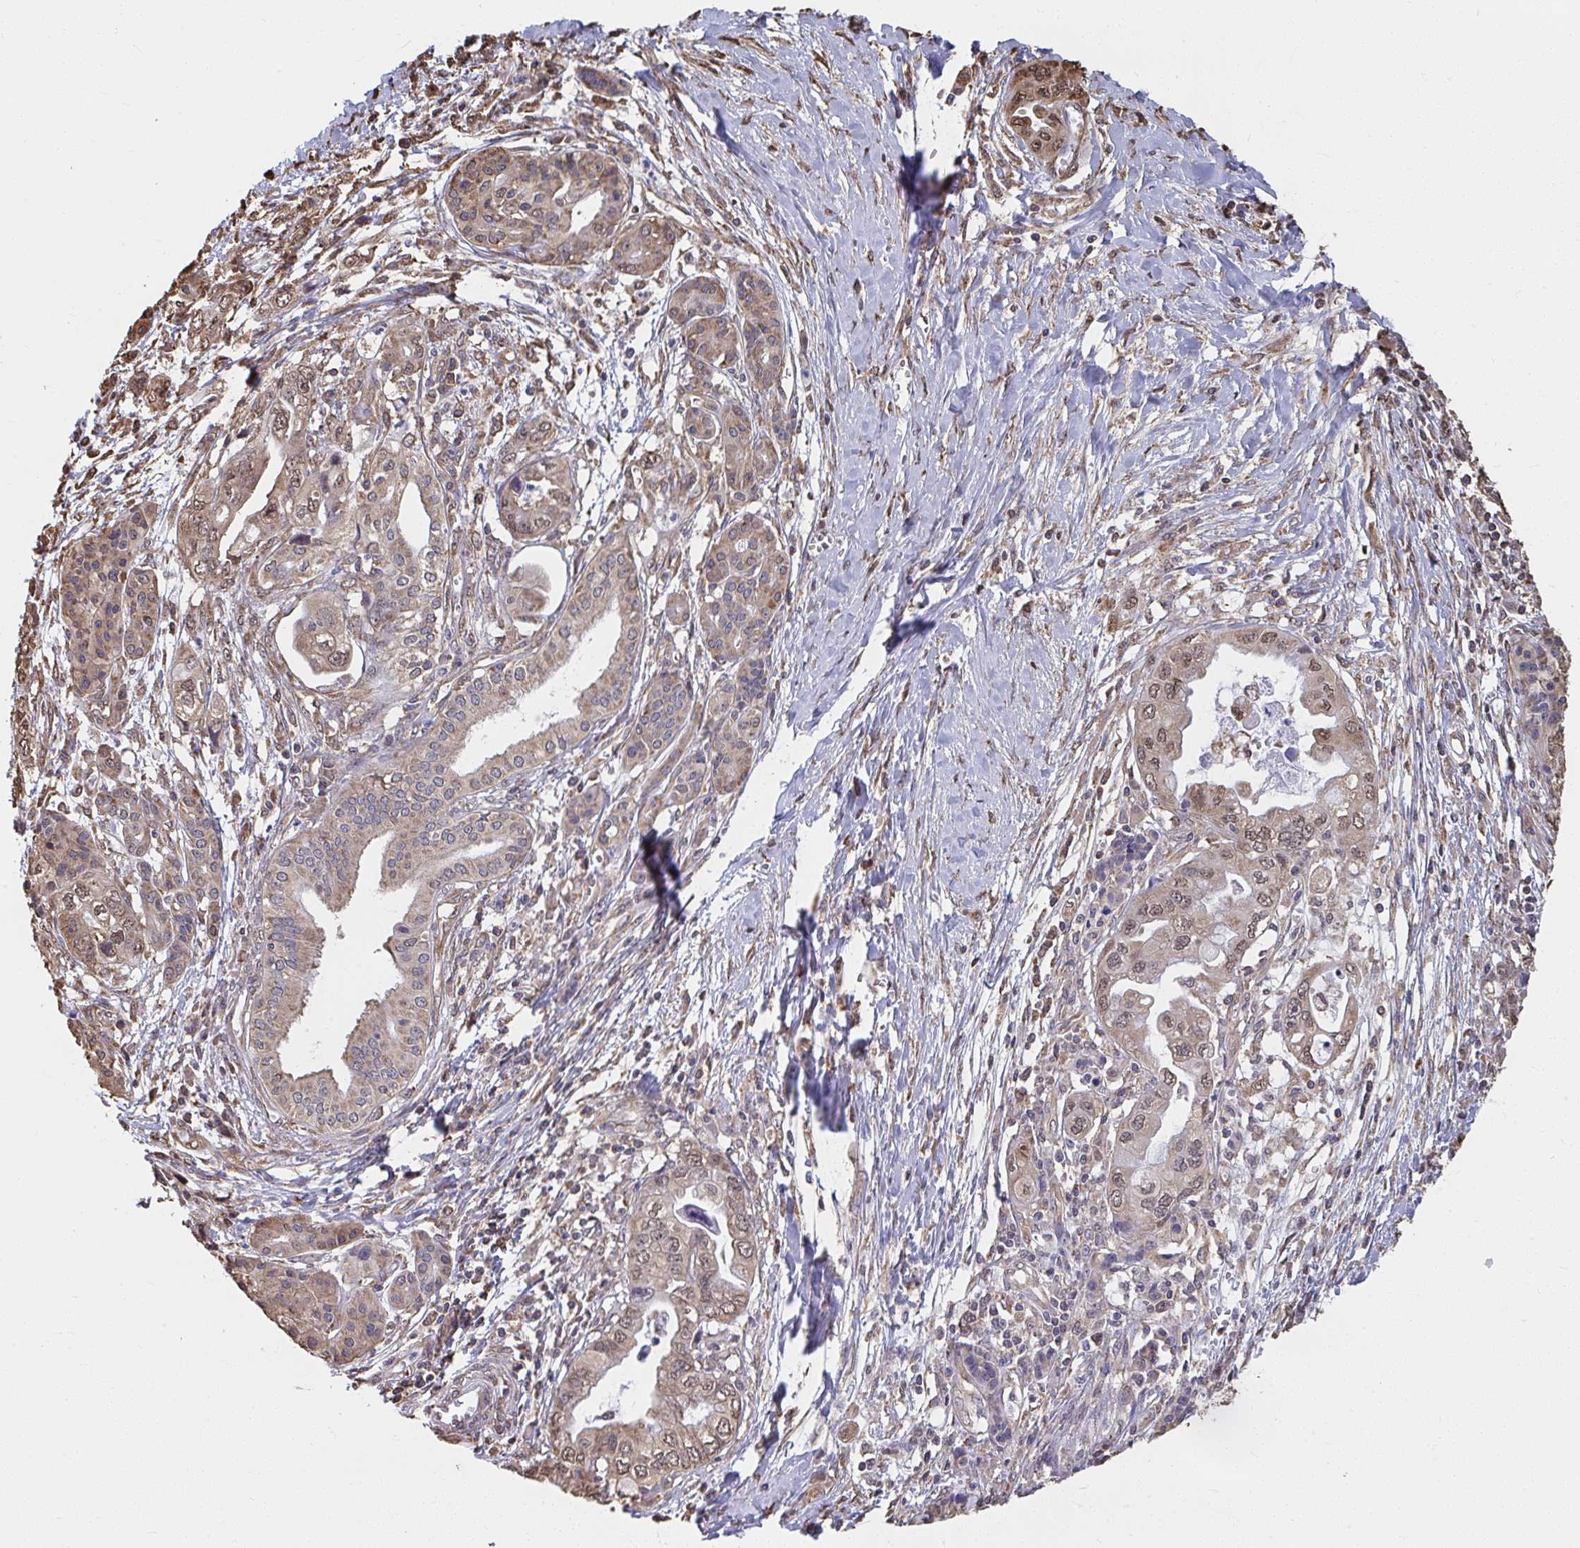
{"staining": {"intensity": "moderate", "quantity": ">75%", "location": "cytoplasmic/membranous,nuclear"}, "tissue": "pancreatic cancer", "cell_type": "Tumor cells", "image_type": "cancer", "snomed": [{"axis": "morphology", "description": "Adenocarcinoma, NOS"}, {"axis": "topography", "description": "Pancreas"}], "caption": "This photomicrograph displays immunohistochemistry (IHC) staining of human adenocarcinoma (pancreatic), with medium moderate cytoplasmic/membranous and nuclear staining in about >75% of tumor cells.", "gene": "SYNCRIP", "patient": {"sex": "male", "age": 68}}